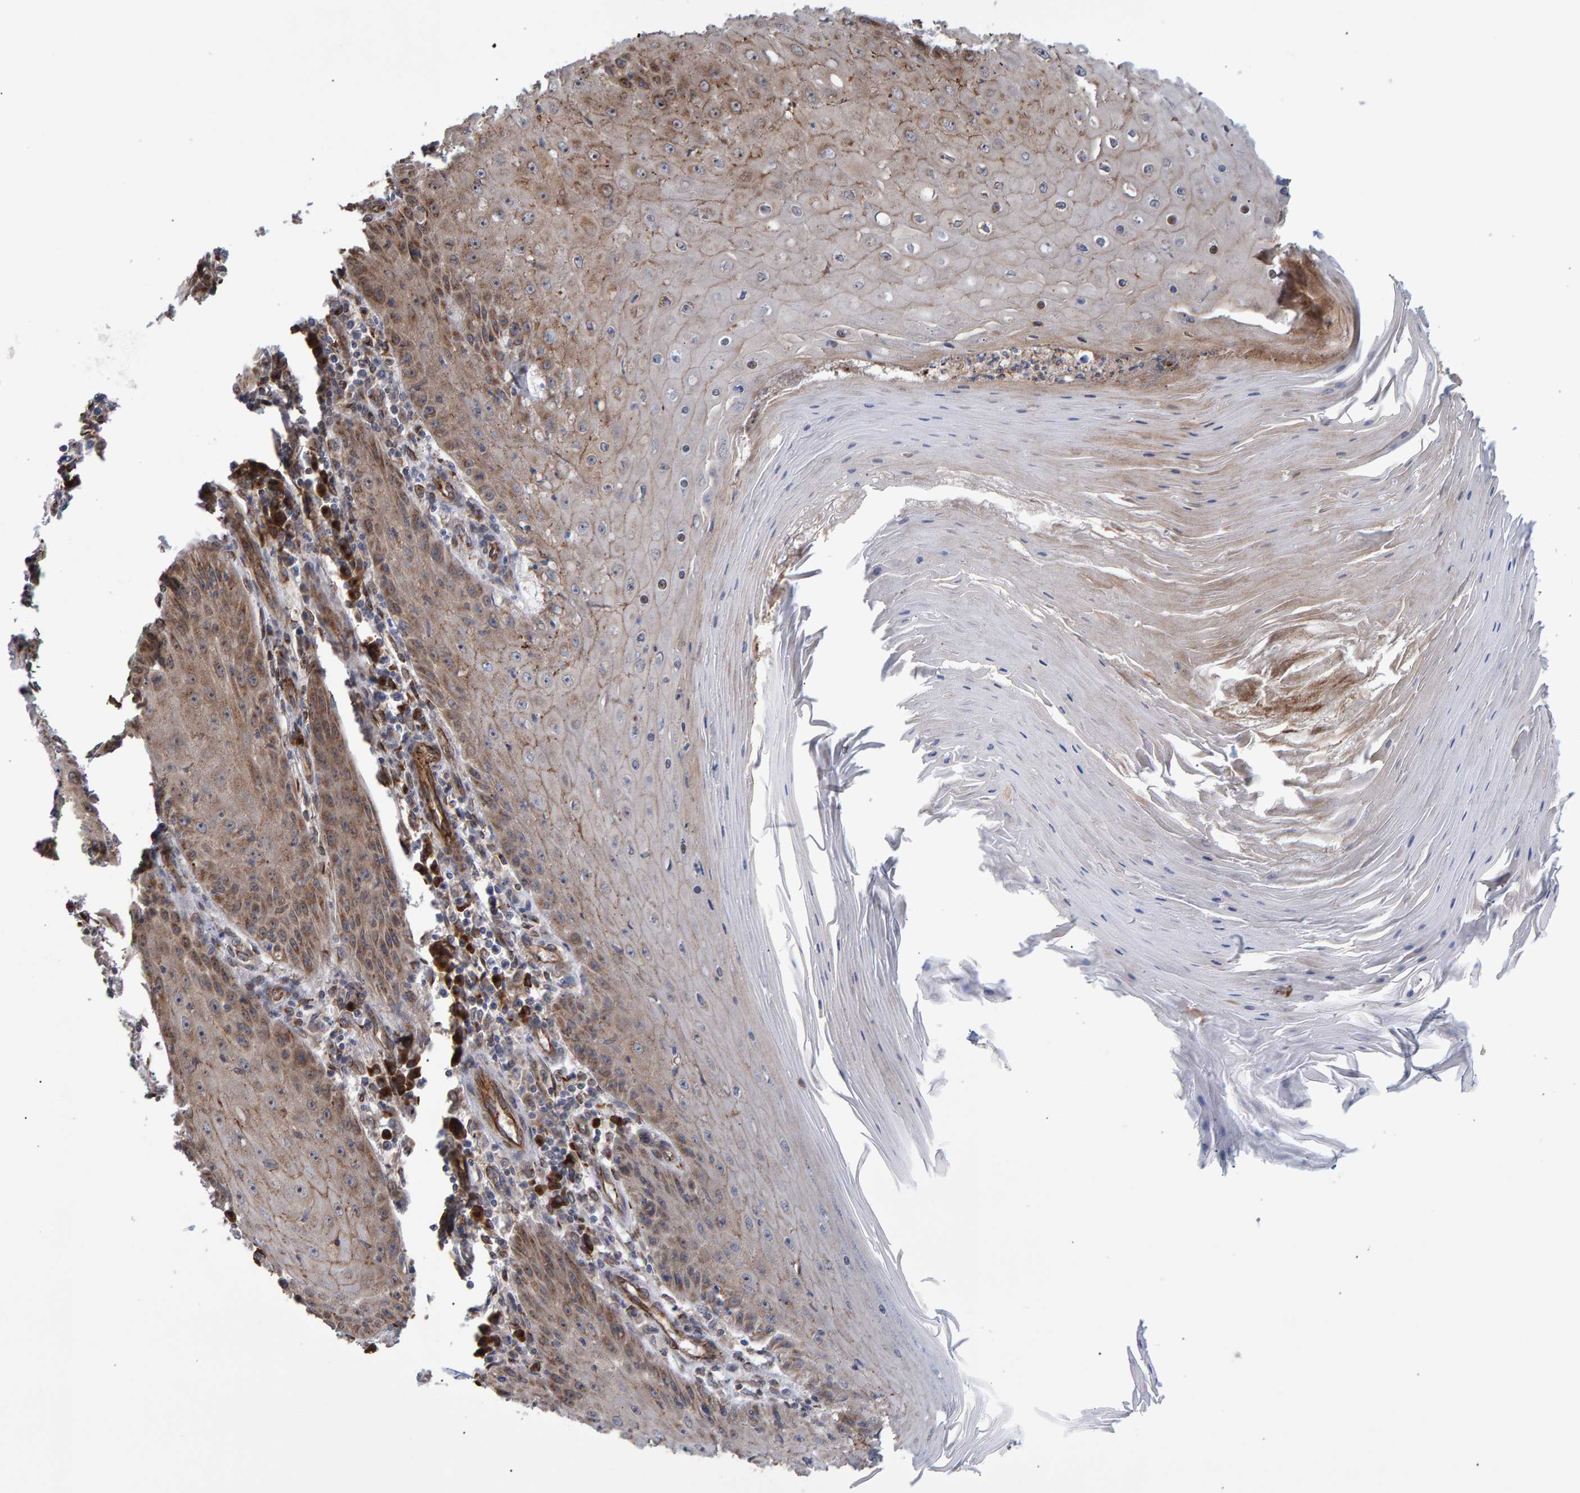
{"staining": {"intensity": "weak", "quantity": "25%-75%", "location": "cytoplasmic/membranous"}, "tissue": "skin cancer", "cell_type": "Tumor cells", "image_type": "cancer", "snomed": [{"axis": "morphology", "description": "Squamous cell carcinoma, NOS"}, {"axis": "topography", "description": "Skin"}], "caption": "Protein expression analysis of skin cancer displays weak cytoplasmic/membranous positivity in approximately 25%-75% of tumor cells.", "gene": "FAM117A", "patient": {"sex": "female", "age": 73}}